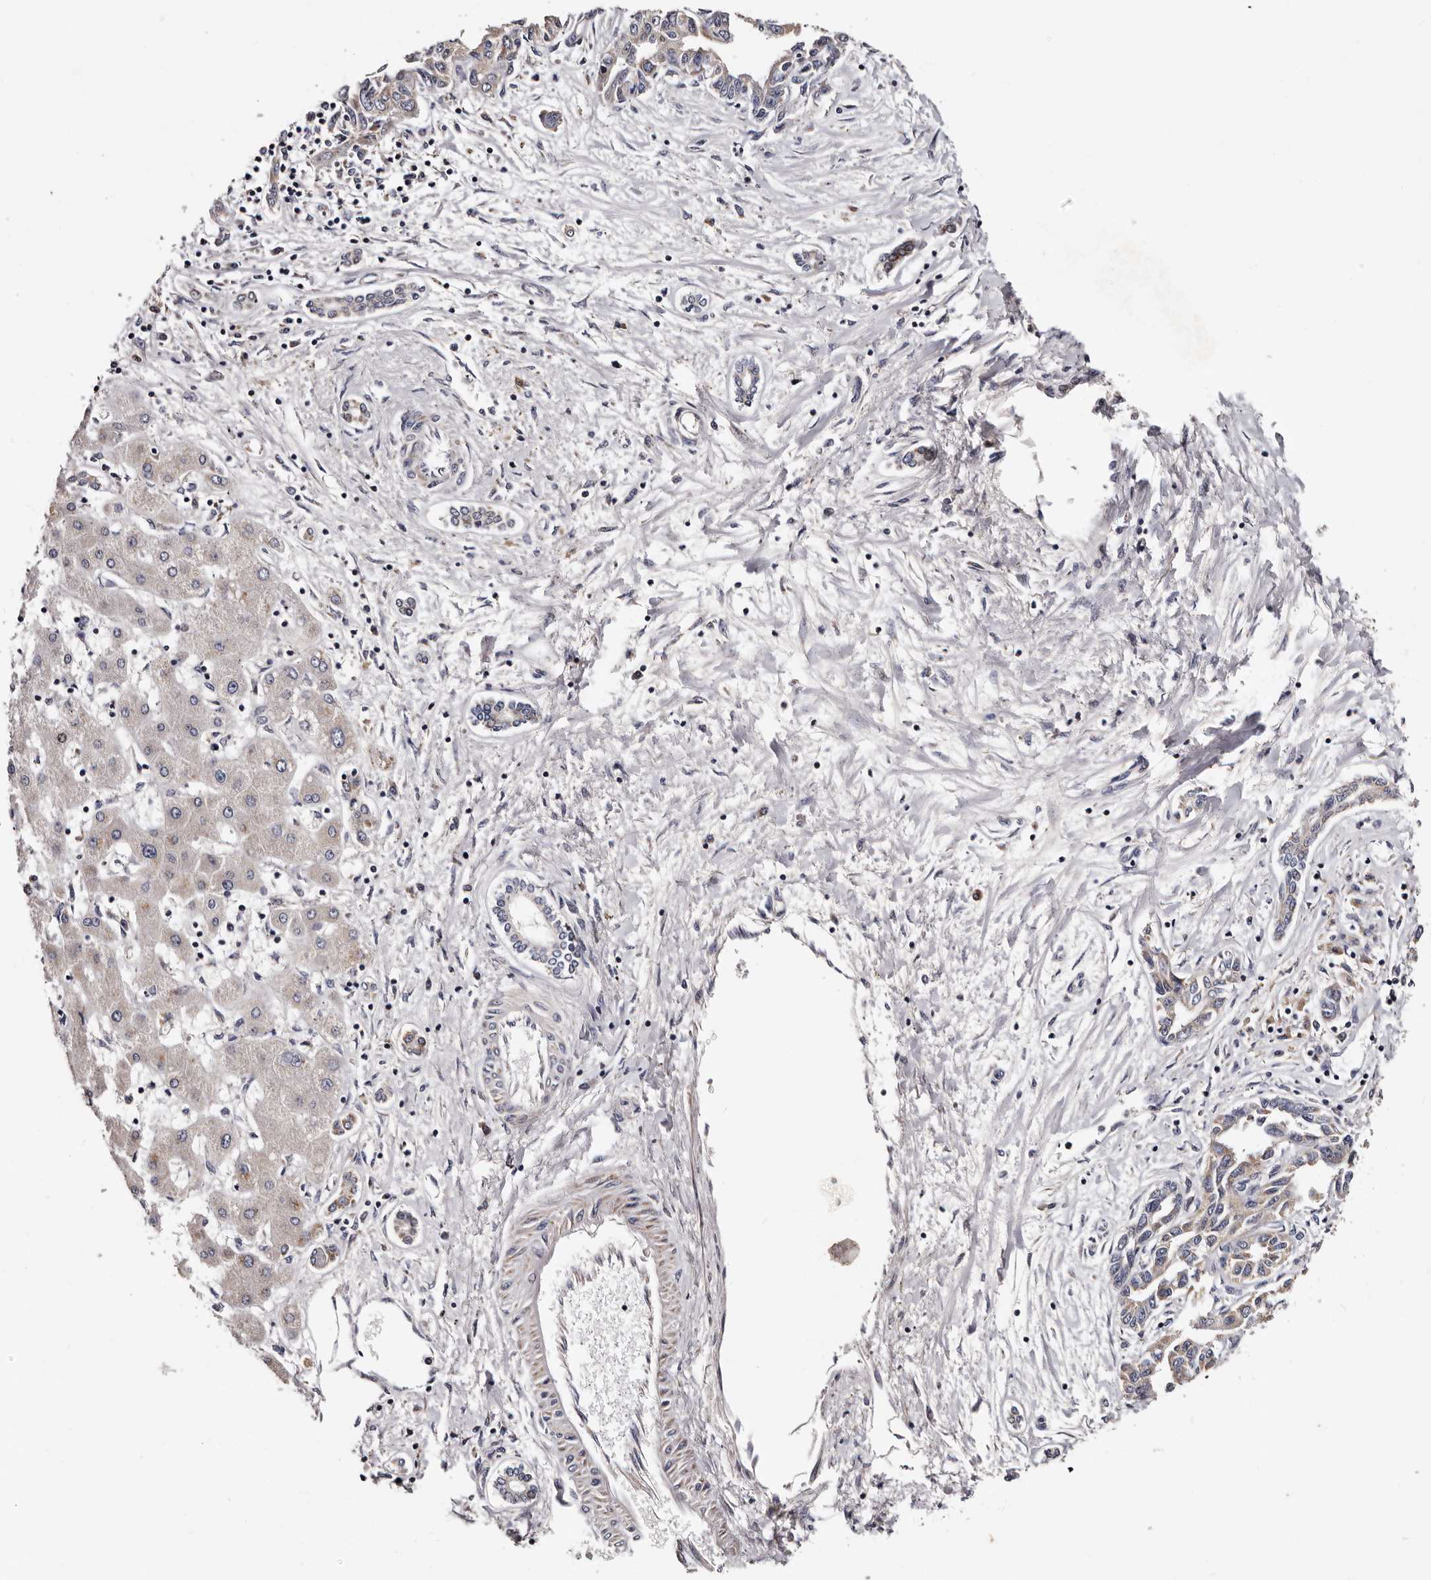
{"staining": {"intensity": "weak", "quantity": "25%-75%", "location": "cytoplasmic/membranous"}, "tissue": "liver cancer", "cell_type": "Tumor cells", "image_type": "cancer", "snomed": [{"axis": "morphology", "description": "Cholangiocarcinoma"}, {"axis": "topography", "description": "Liver"}], "caption": "About 25%-75% of tumor cells in liver cancer demonstrate weak cytoplasmic/membranous protein expression as visualized by brown immunohistochemical staining.", "gene": "TAF4B", "patient": {"sex": "male", "age": 59}}